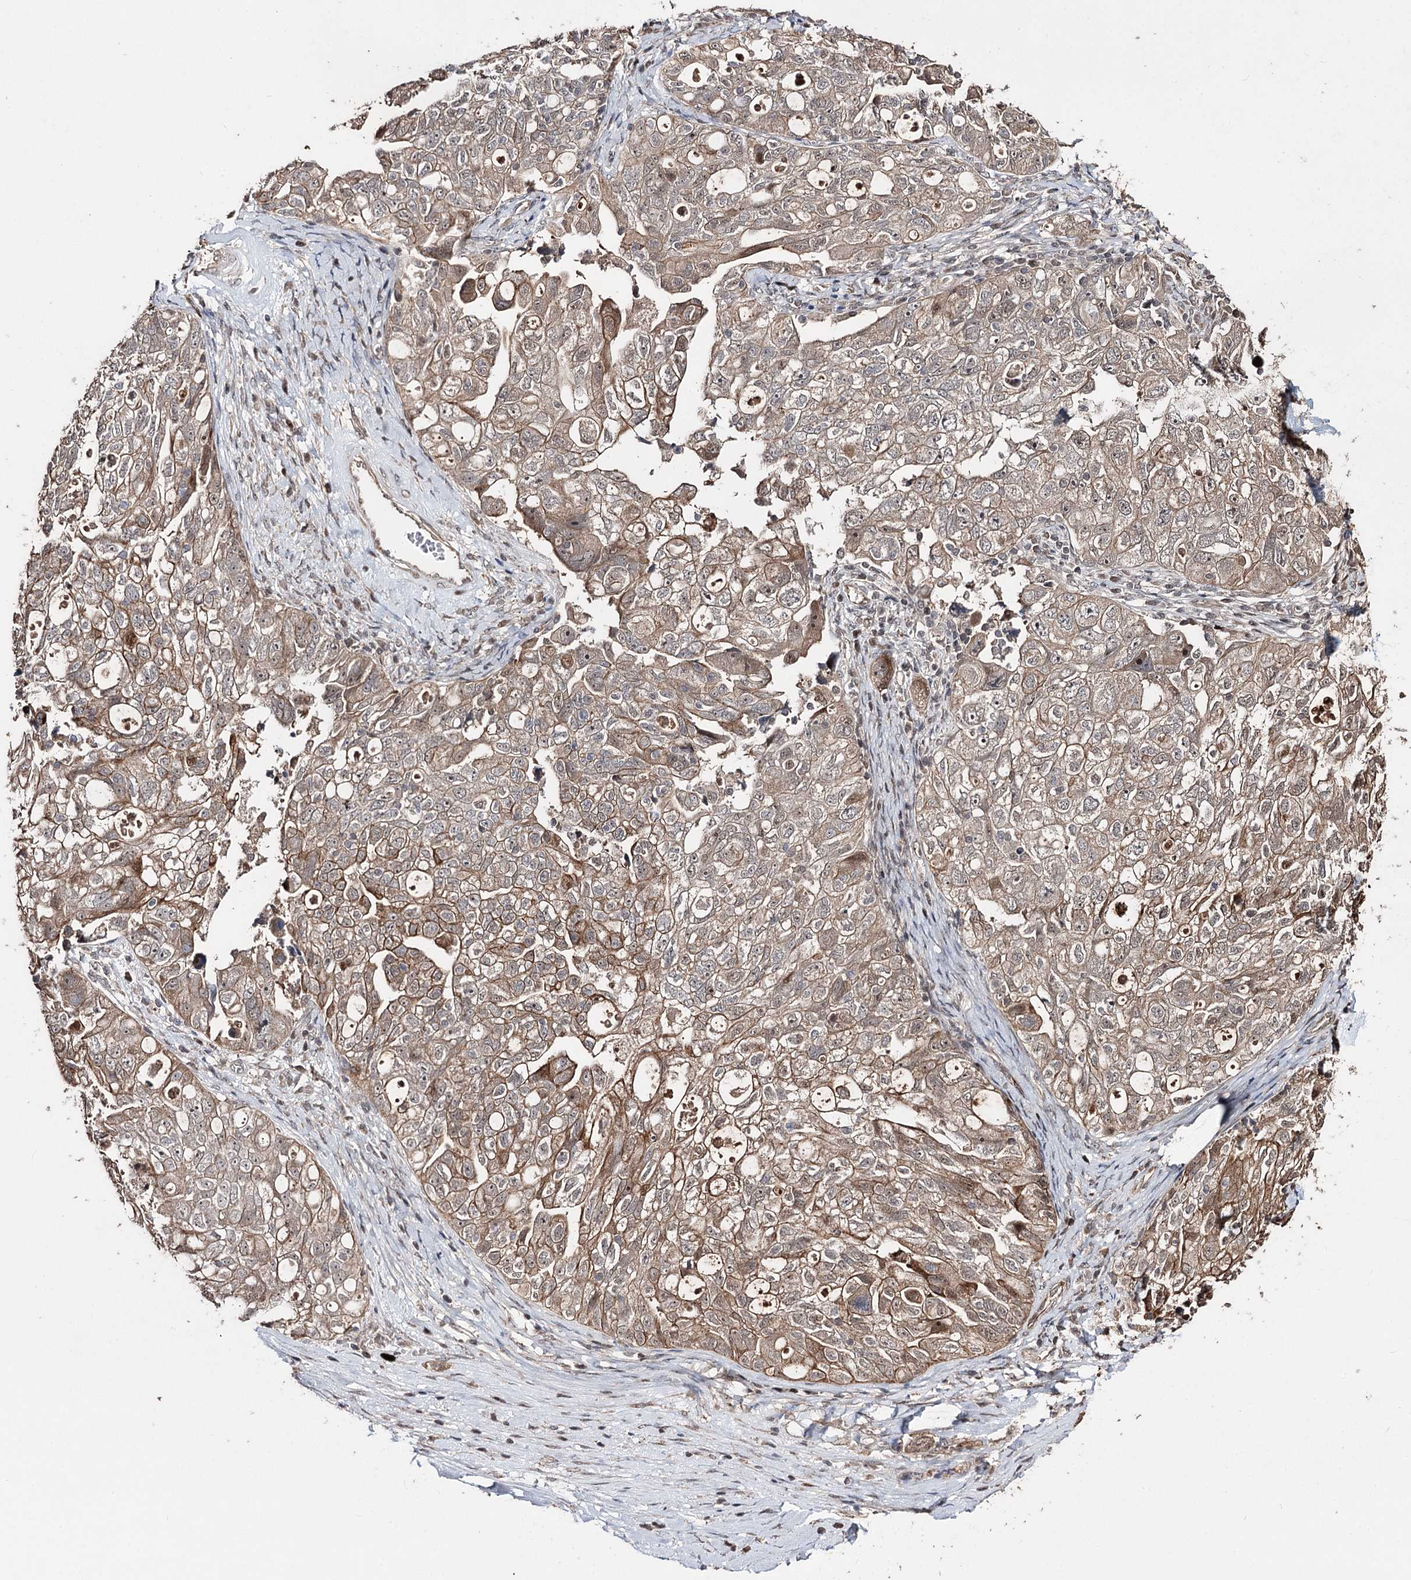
{"staining": {"intensity": "moderate", "quantity": ">75%", "location": "cytoplasmic/membranous"}, "tissue": "ovarian cancer", "cell_type": "Tumor cells", "image_type": "cancer", "snomed": [{"axis": "morphology", "description": "Carcinoma, NOS"}, {"axis": "morphology", "description": "Cystadenocarcinoma, serous, NOS"}, {"axis": "topography", "description": "Ovary"}], "caption": "High-magnification brightfield microscopy of ovarian cancer stained with DAB (brown) and counterstained with hematoxylin (blue). tumor cells exhibit moderate cytoplasmic/membranous positivity is present in approximately>75% of cells.", "gene": "CPNE8", "patient": {"sex": "female", "age": 69}}